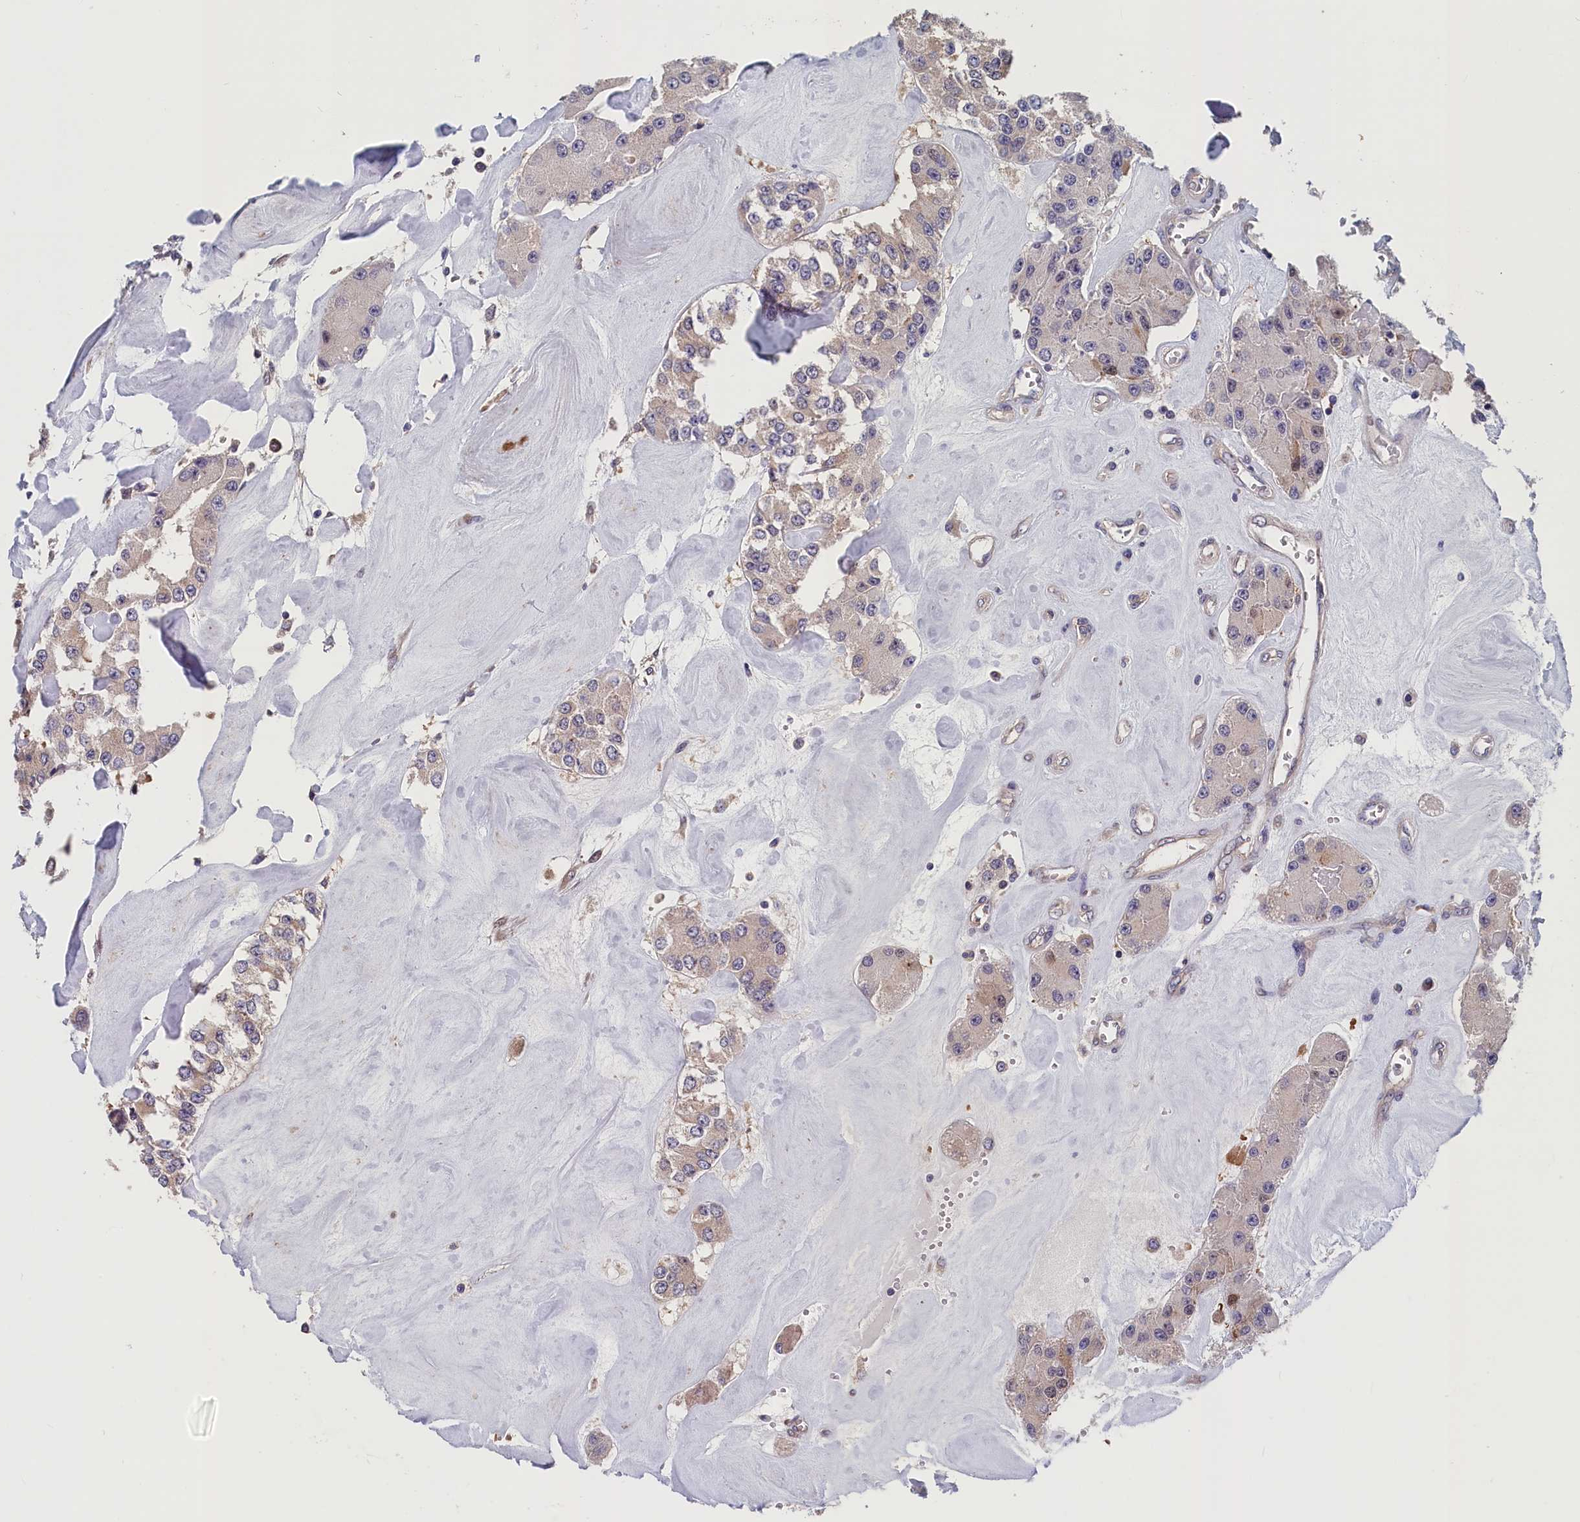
{"staining": {"intensity": "negative", "quantity": "none", "location": "none"}, "tissue": "carcinoid", "cell_type": "Tumor cells", "image_type": "cancer", "snomed": [{"axis": "morphology", "description": "Carcinoid, malignant, NOS"}, {"axis": "topography", "description": "Pancreas"}], "caption": "Tumor cells are negative for brown protein staining in malignant carcinoid.", "gene": "TMEM116", "patient": {"sex": "male", "age": 41}}